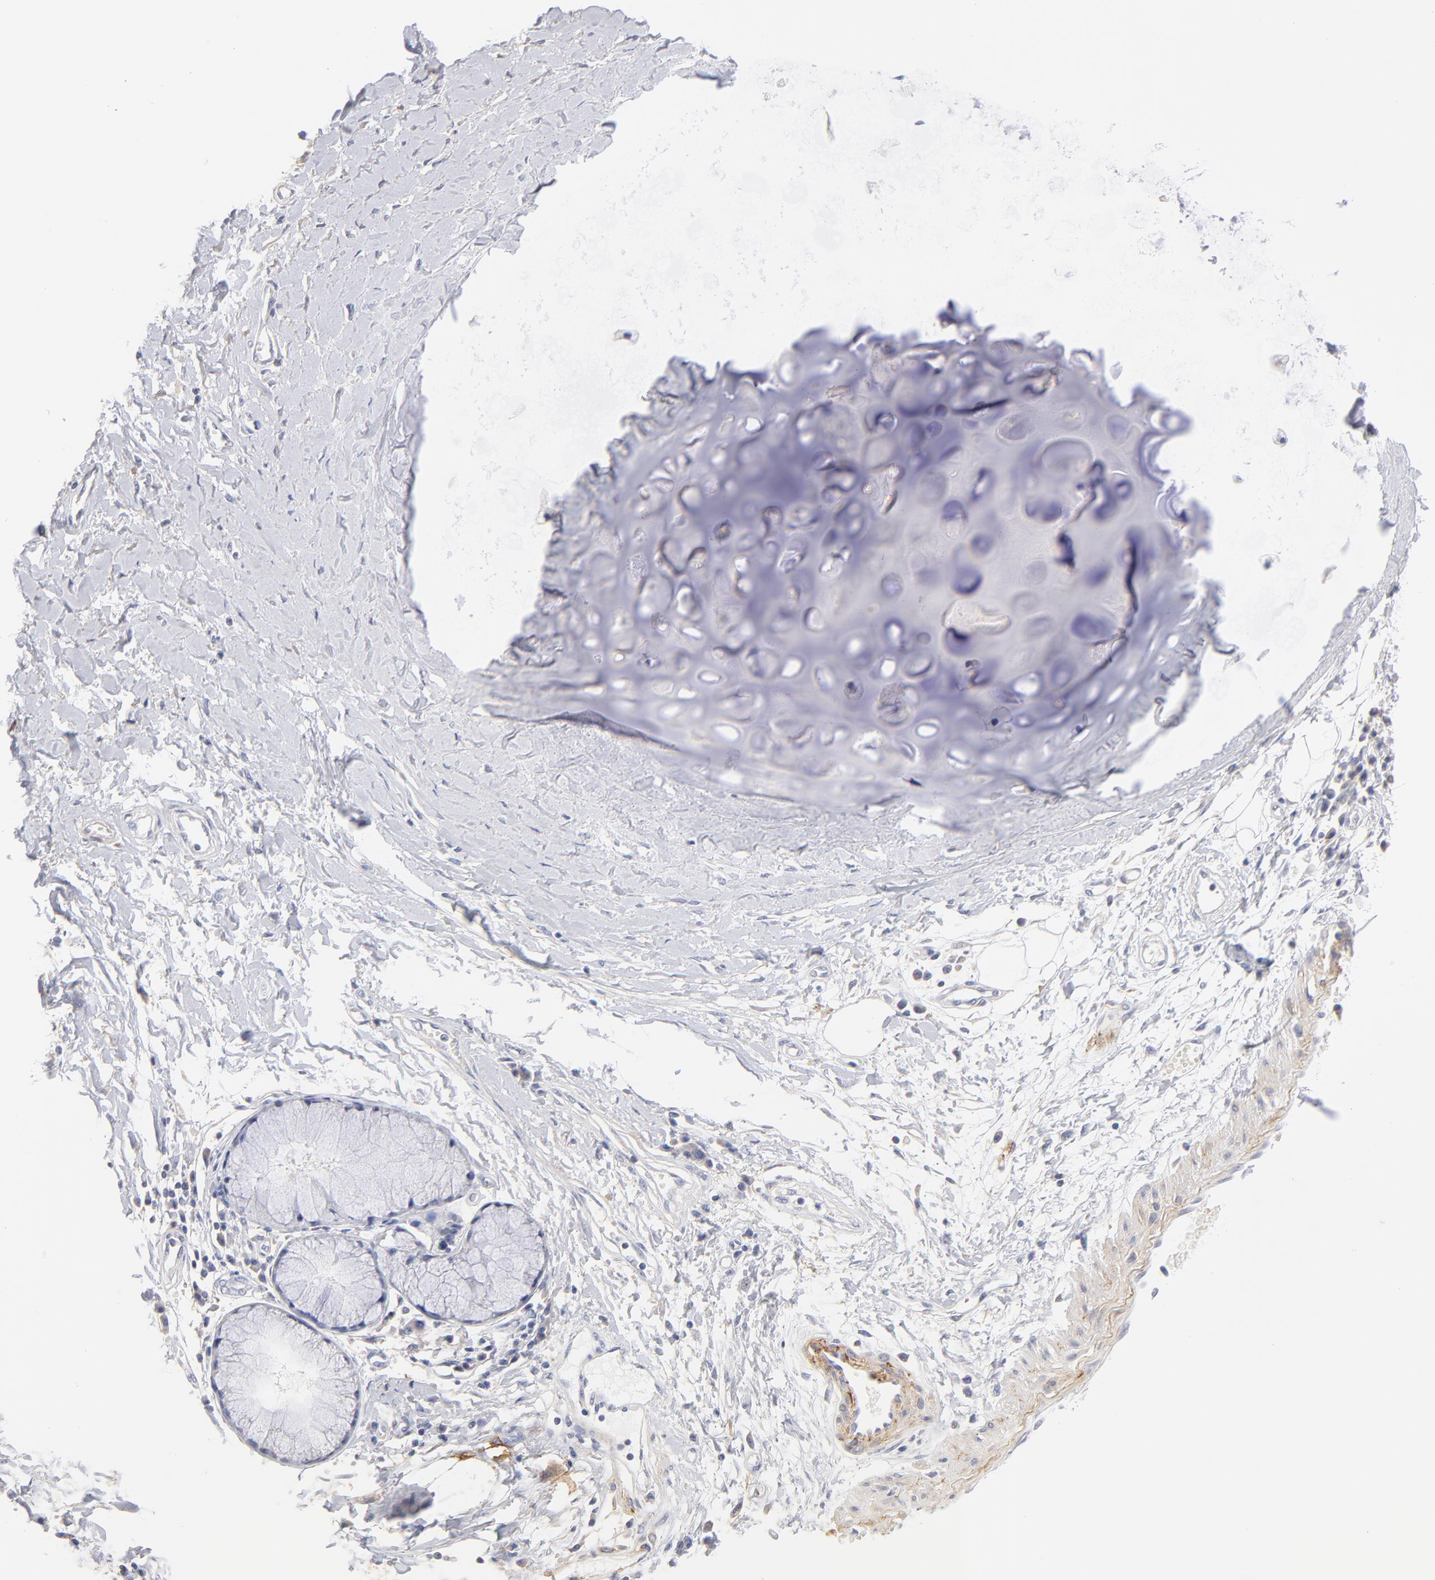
{"staining": {"intensity": "negative", "quantity": "none", "location": "none"}, "tissue": "adipose tissue", "cell_type": "Adipocytes", "image_type": "normal", "snomed": [{"axis": "morphology", "description": "Normal tissue, NOS"}, {"axis": "morphology", "description": "Adenocarcinoma, NOS"}, {"axis": "topography", "description": "Cartilage tissue"}, {"axis": "topography", "description": "Bronchus"}, {"axis": "topography", "description": "Lung"}], "caption": "Immunohistochemistry (IHC) of normal human adipose tissue displays no positivity in adipocytes.", "gene": "ITGA8", "patient": {"sex": "female", "age": 67}}